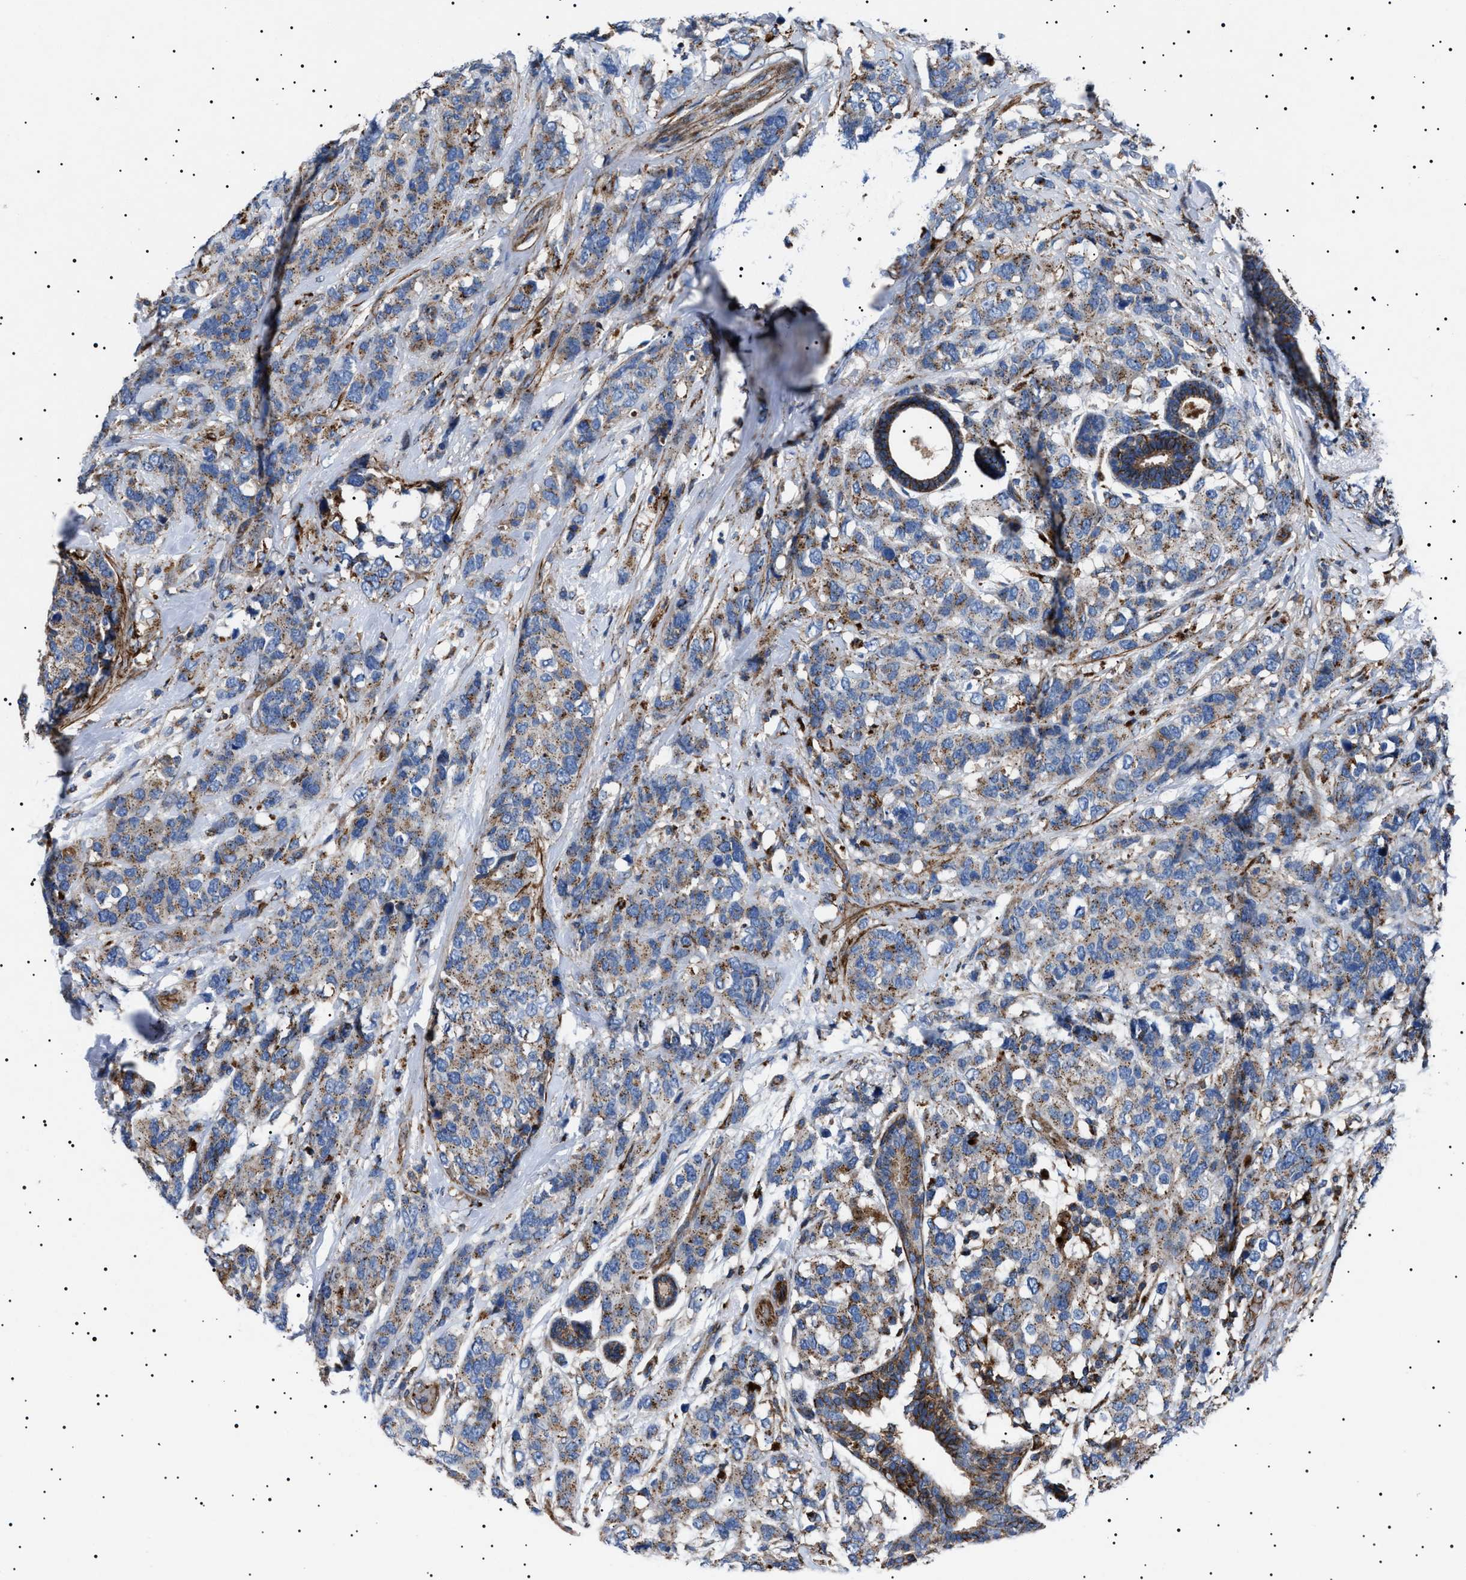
{"staining": {"intensity": "moderate", "quantity": ">75%", "location": "cytoplasmic/membranous"}, "tissue": "breast cancer", "cell_type": "Tumor cells", "image_type": "cancer", "snomed": [{"axis": "morphology", "description": "Lobular carcinoma"}, {"axis": "topography", "description": "Breast"}], "caption": "Immunohistochemical staining of human lobular carcinoma (breast) reveals moderate cytoplasmic/membranous protein positivity in approximately >75% of tumor cells.", "gene": "NEU1", "patient": {"sex": "female", "age": 59}}